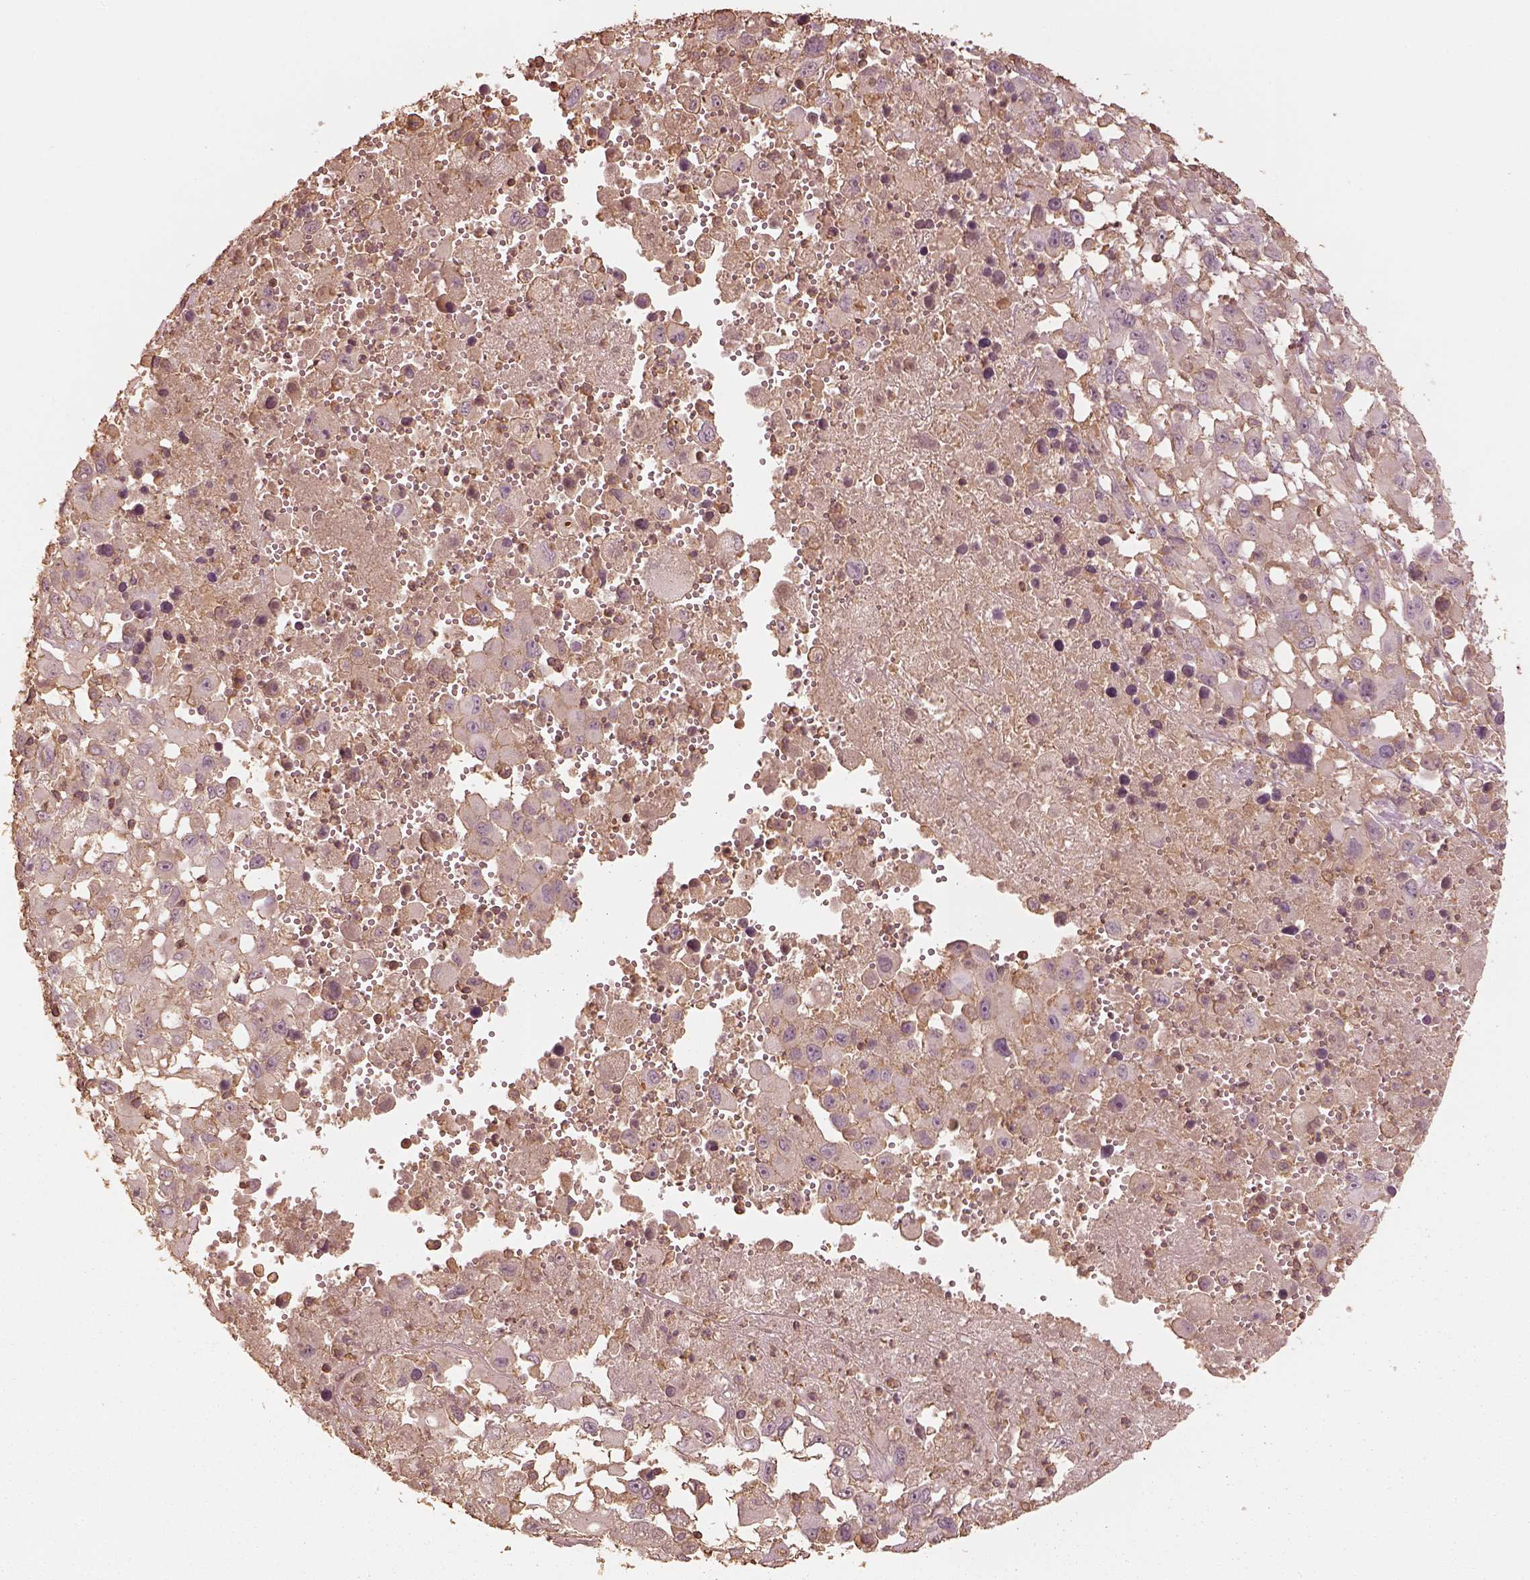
{"staining": {"intensity": "moderate", "quantity": "25%-75%", "location": "cytoplasmic/membranous"}, "tissue": "melanoma", "cell_type": "Tumor cells", "image_type": "cancer", "snomed": [{"axis": "morphology", "description": "Malignant melanoma, Metastatic site"}, {"axis": "topography", "description": "Soft tissue"}], "caption": "Immunohistochemical staining of malignant melanoma (metastatic site) demonstrates medium levels of moderate cytoplasmic/membranous expression in approximately 25%-75% of tumor cells.", "gene": "WDR7", "patient": {"sex": "male", "age": 50}}